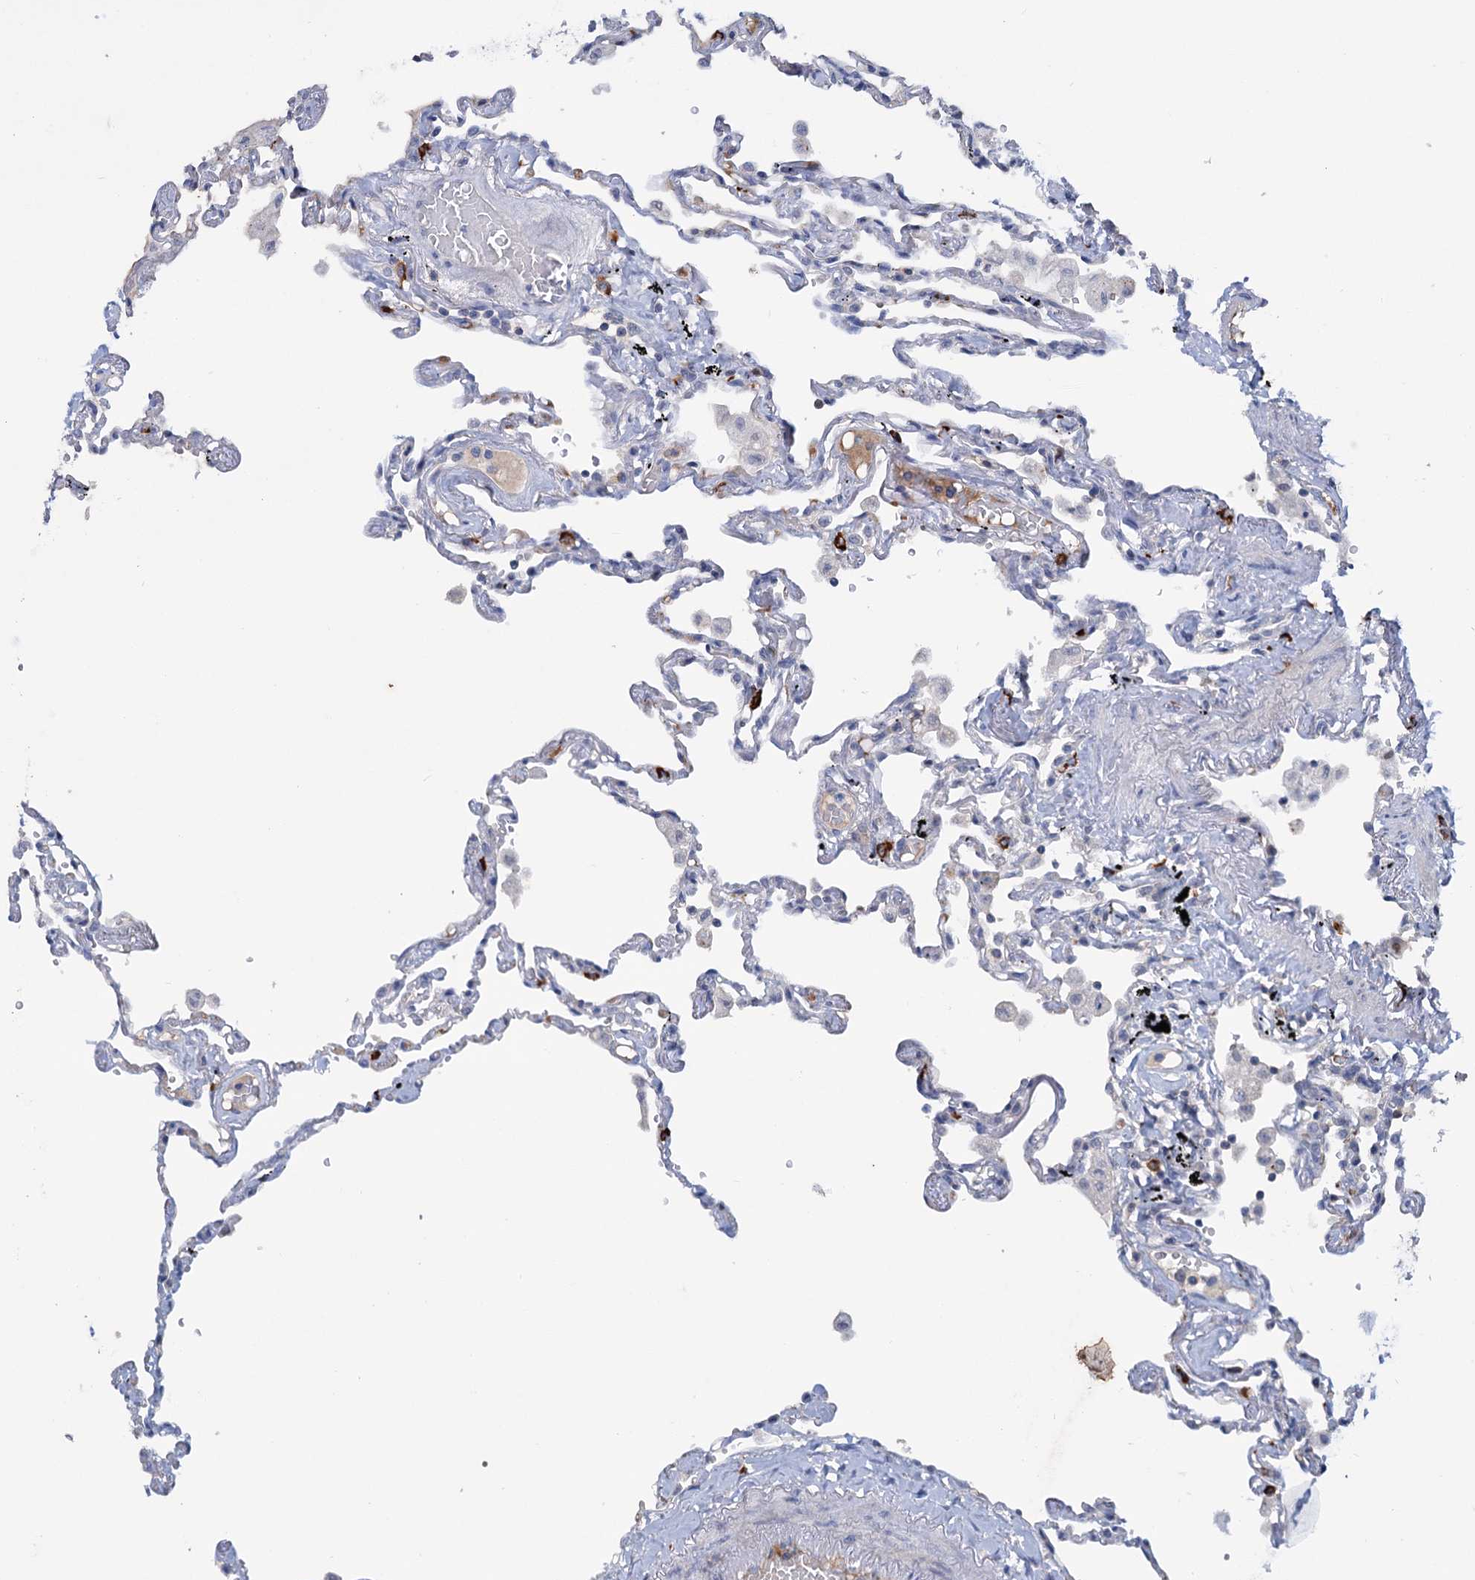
{"staining": {"intensity": "negative", "quantity": "none", "location": "none"}, "tissue": "lung", "cell_type": "Alveolar cells", "image_type": "normal", "snomed": [{"axis": "morphology", "description": "Normal tissue, NOS"}, {"axis": "topography", "description": "Lung"}], "caption": "Photomicrograph shows no significant protein staining in alveolar cells of unremarkable lung.", "gene": "FAM111B", "patient": {"sex": "female", "age": 67}}